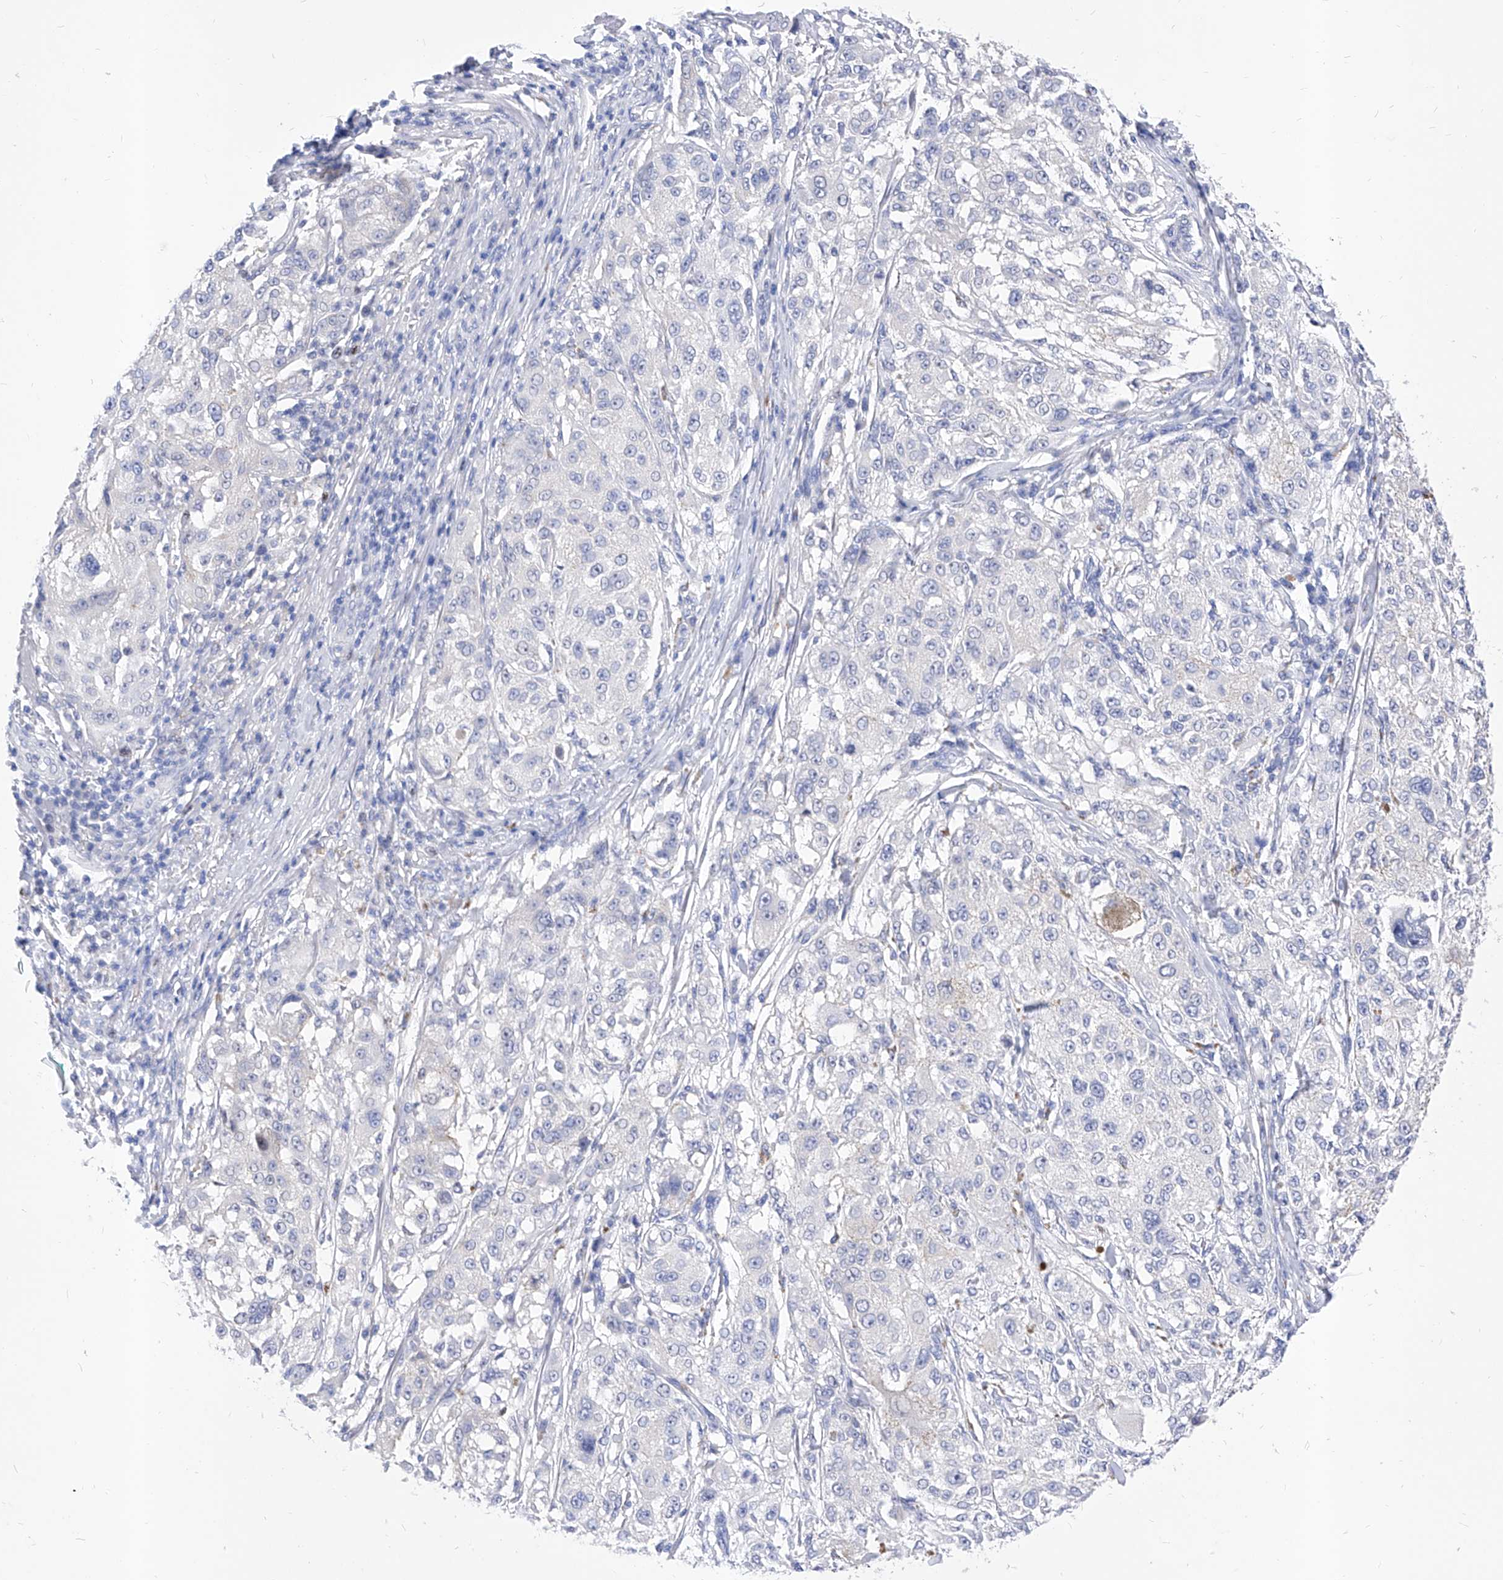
{"staining": {"intensity": "negative", "quantity": "none", "location": "none"}, "tissue": "melanoma", "cell_type": "Tumor cells", "image_type": "cancer", "snomed": [{"axis": "morphology", "description": "Necrosis, NOS"}, {"axis": "morphology", "description": "Malignant melanoma, NOS"}, {"axis": "topography", "description": "Skin"}], "caption": "This is a histopathology image of immunohistochemistry (IHC) staining of malignant melanoma, which shows no staining in tumor cells.", "gene": "VAX1", "patient": {"sex": "female", "age": 87}}